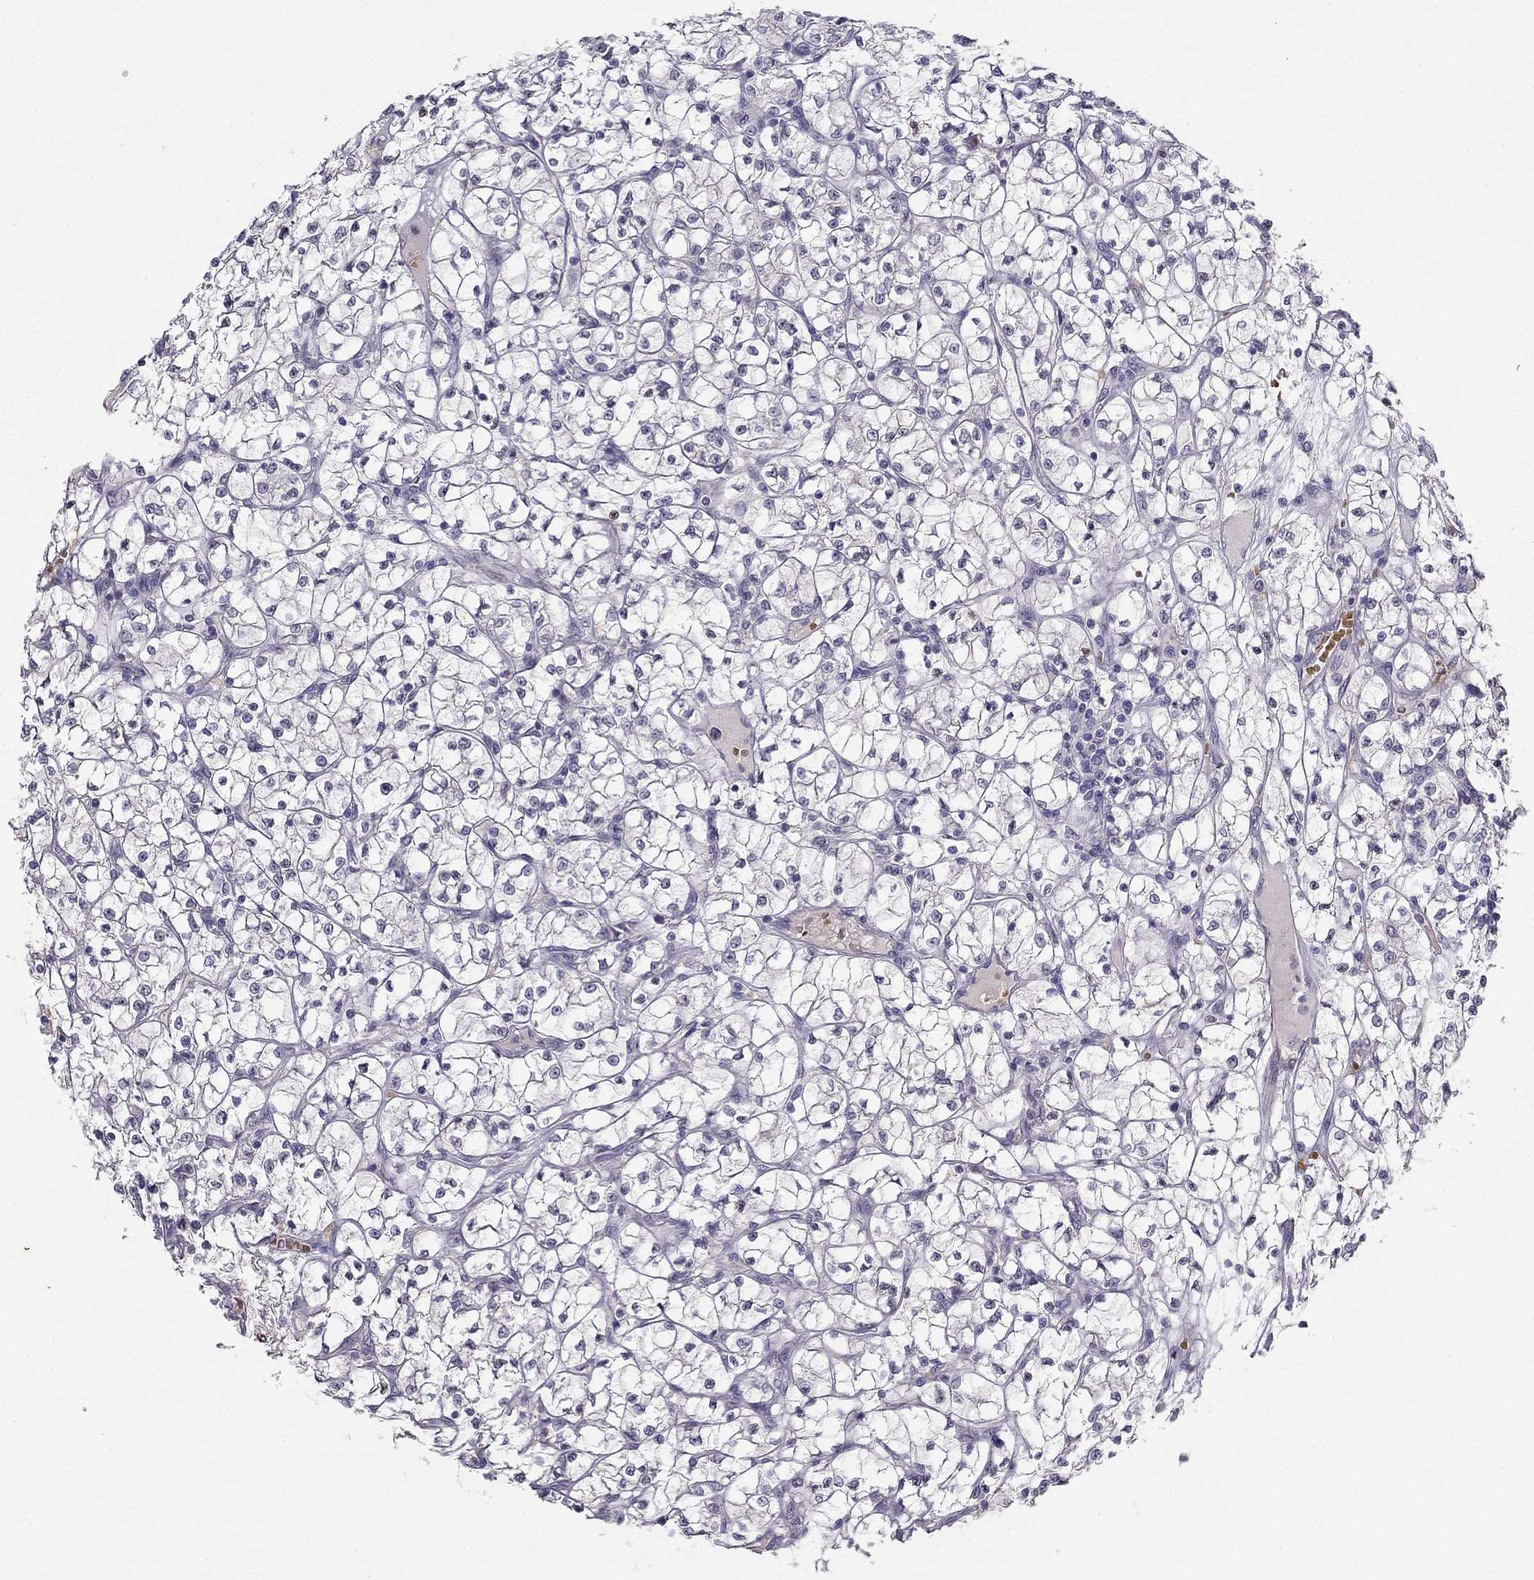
{"staining": {"intensity": "negative", "quantity": "none", "location": "none"}, "tissue": "renal cancer", "cell_type": "Tumor cells", "image_type": "cancer", "snomed": [{"axis": "morphology", "description": "Adenocarcinoma, NOS"}, {"axis": "topography", "description": "Kidney"}], "caption": "DAB immunohistochemical staining of adenocarcinoma (renal) shows no significant staining in tumor cells.", "gene": "RSPH14", "patient": {"sex": "female", "age": 64}}